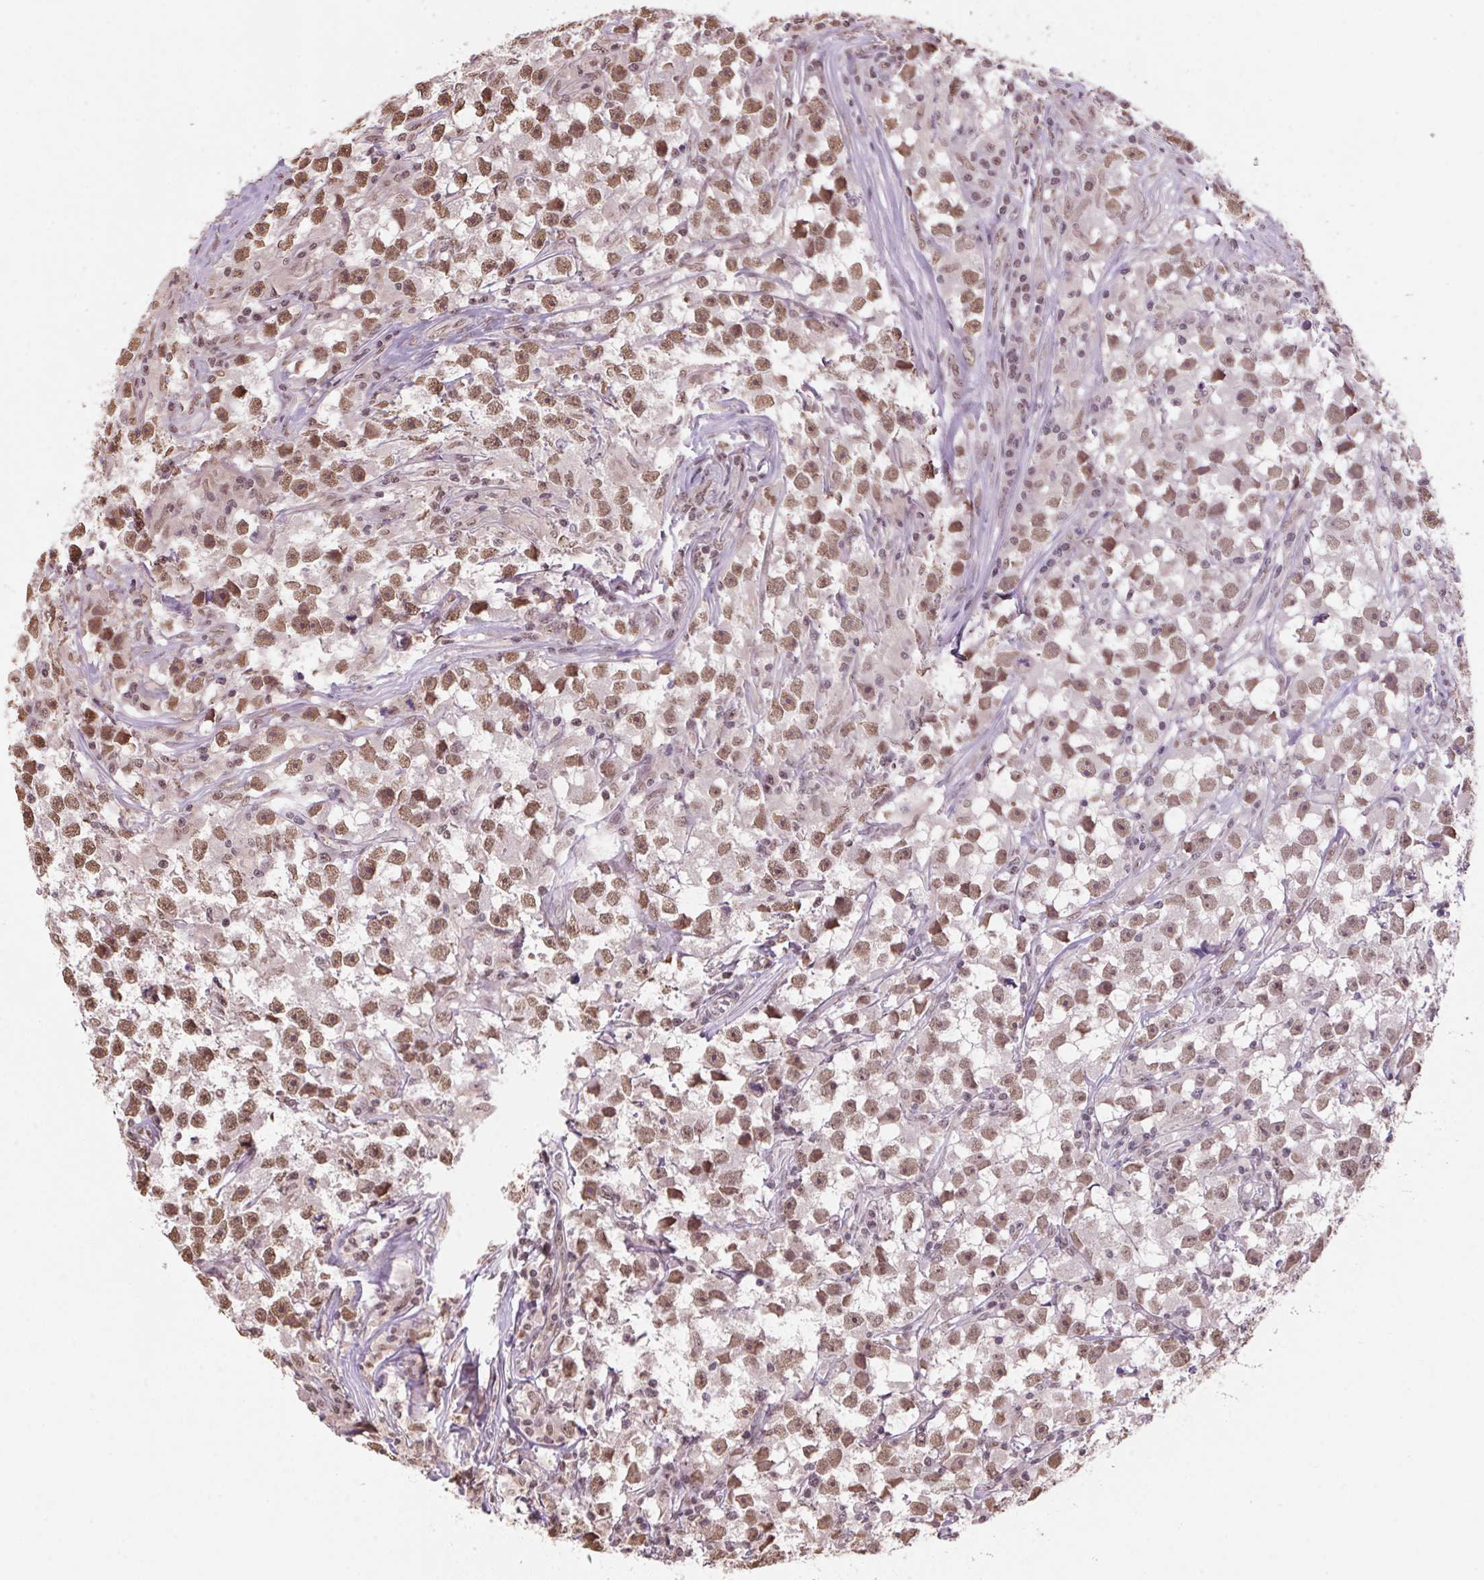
{"staining": {"intensity": "moderate", "quantity": ">75%", "location": "nuclear"}, "tissue": "testis cancer", "cell_type": "Tumor cells", "image_type": "cancer", "snomed": [{"axis": "morphology", "description": "Seminoma, NOS"}, {"axis": "topography", "description": "Testis"}], "caption": "Immunohistochemical staining of human testis cancer exhibits moderate nuclear protein positivity in about >75% of tumor cells.", "gene": "VWA3B", "patient": {"sex": "male", "age": 33}}